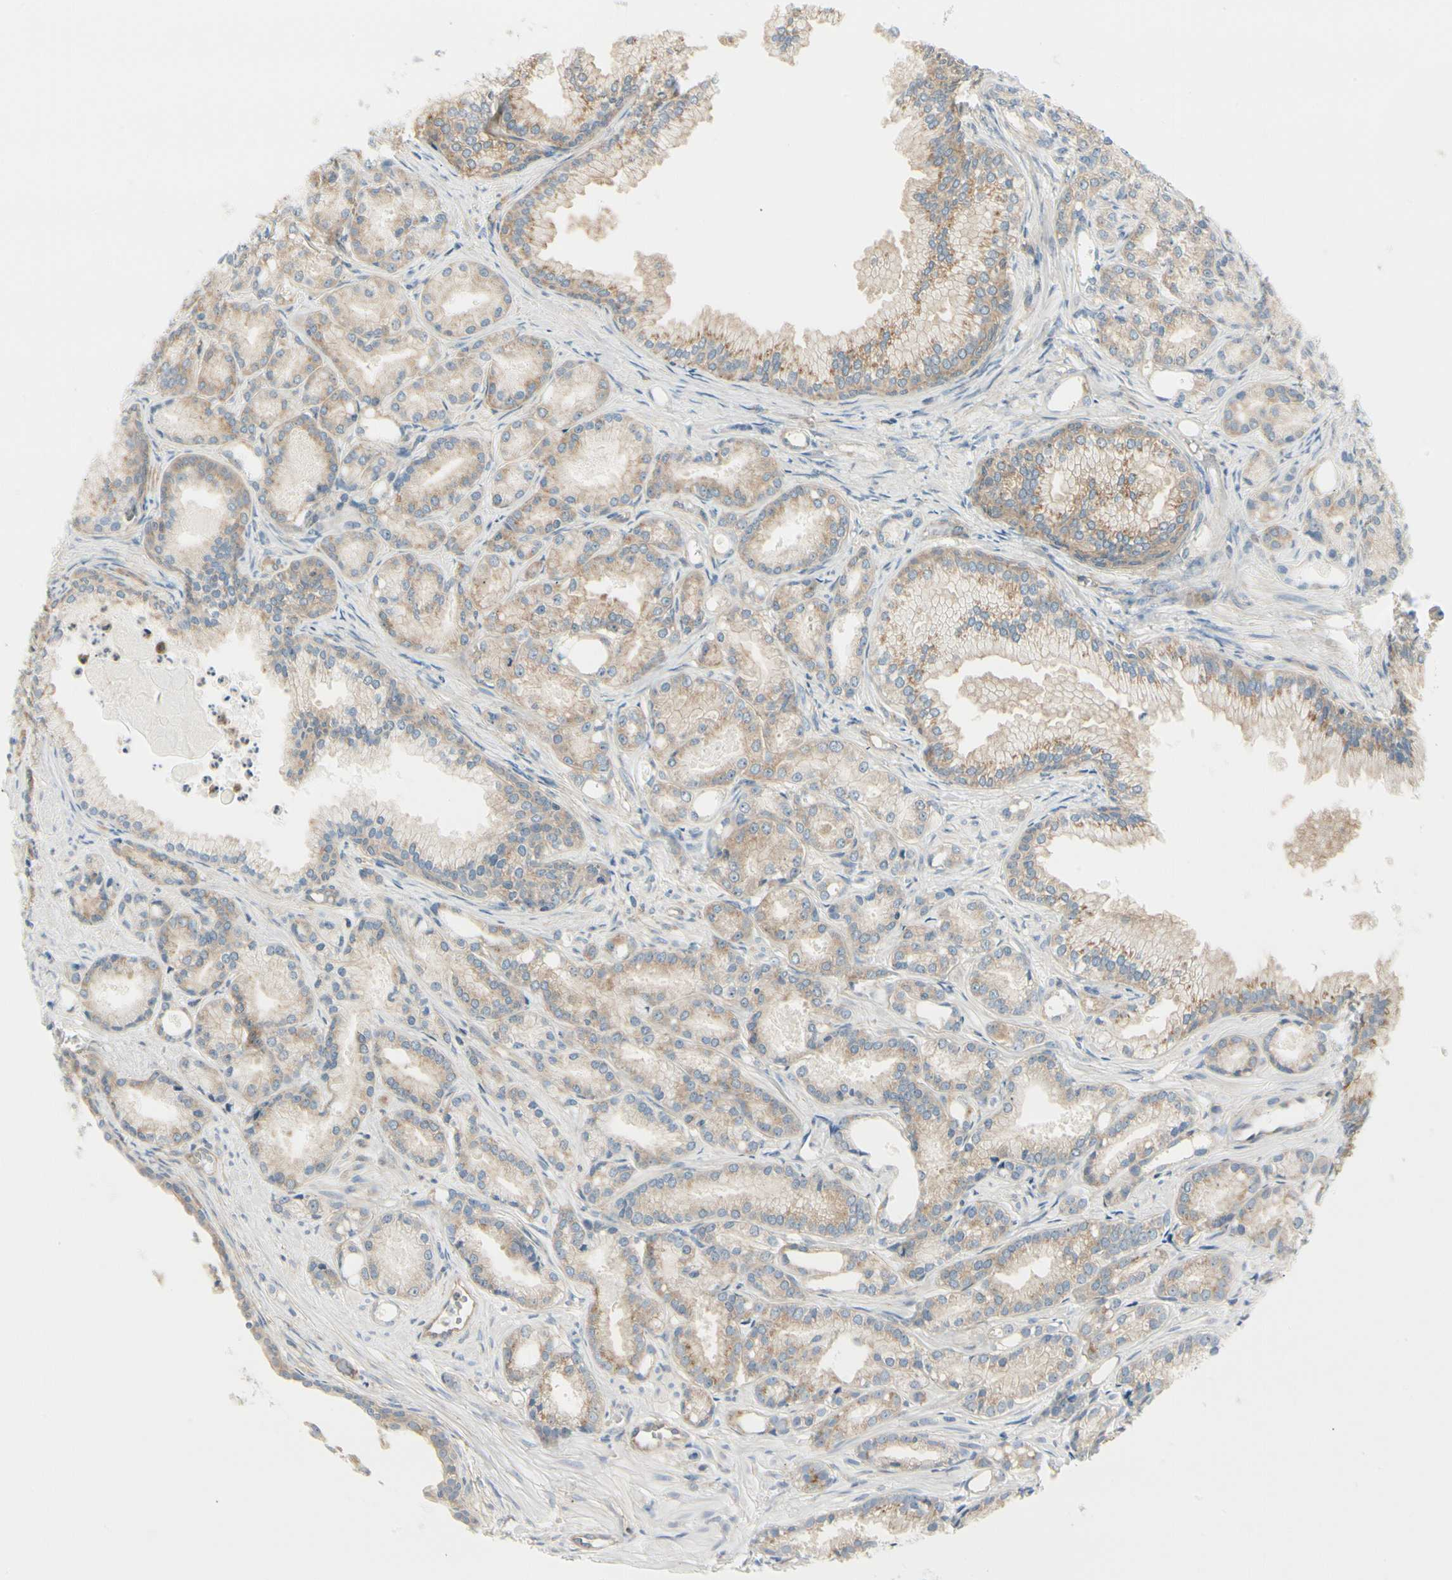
{"staining": {"intensity": "moderate", "quantity": ">75%", "location": "cytoplasmic/membranous"}, "tissue": "prostate cancer", "cell_type": "Tumor cells", "image_type": "cancer", "snomed": [{"axis": "morphology", "description": "Adenocarcinoma, Low grade"}, {"axis": "topography", "description": "Prostate"}], "caption": "The immunohistochemical stain shows moderate cytoplasmic/membranous staining in tumor cells of prostate cancer tissue. The staining was performed using DAB to visualize the protein expression in brown, while the nuclei were stained in blue with hematoxylin (Magnification: 20x).", "gene": "AGFG1", "patient": {"sex": "male", "age": 72}}